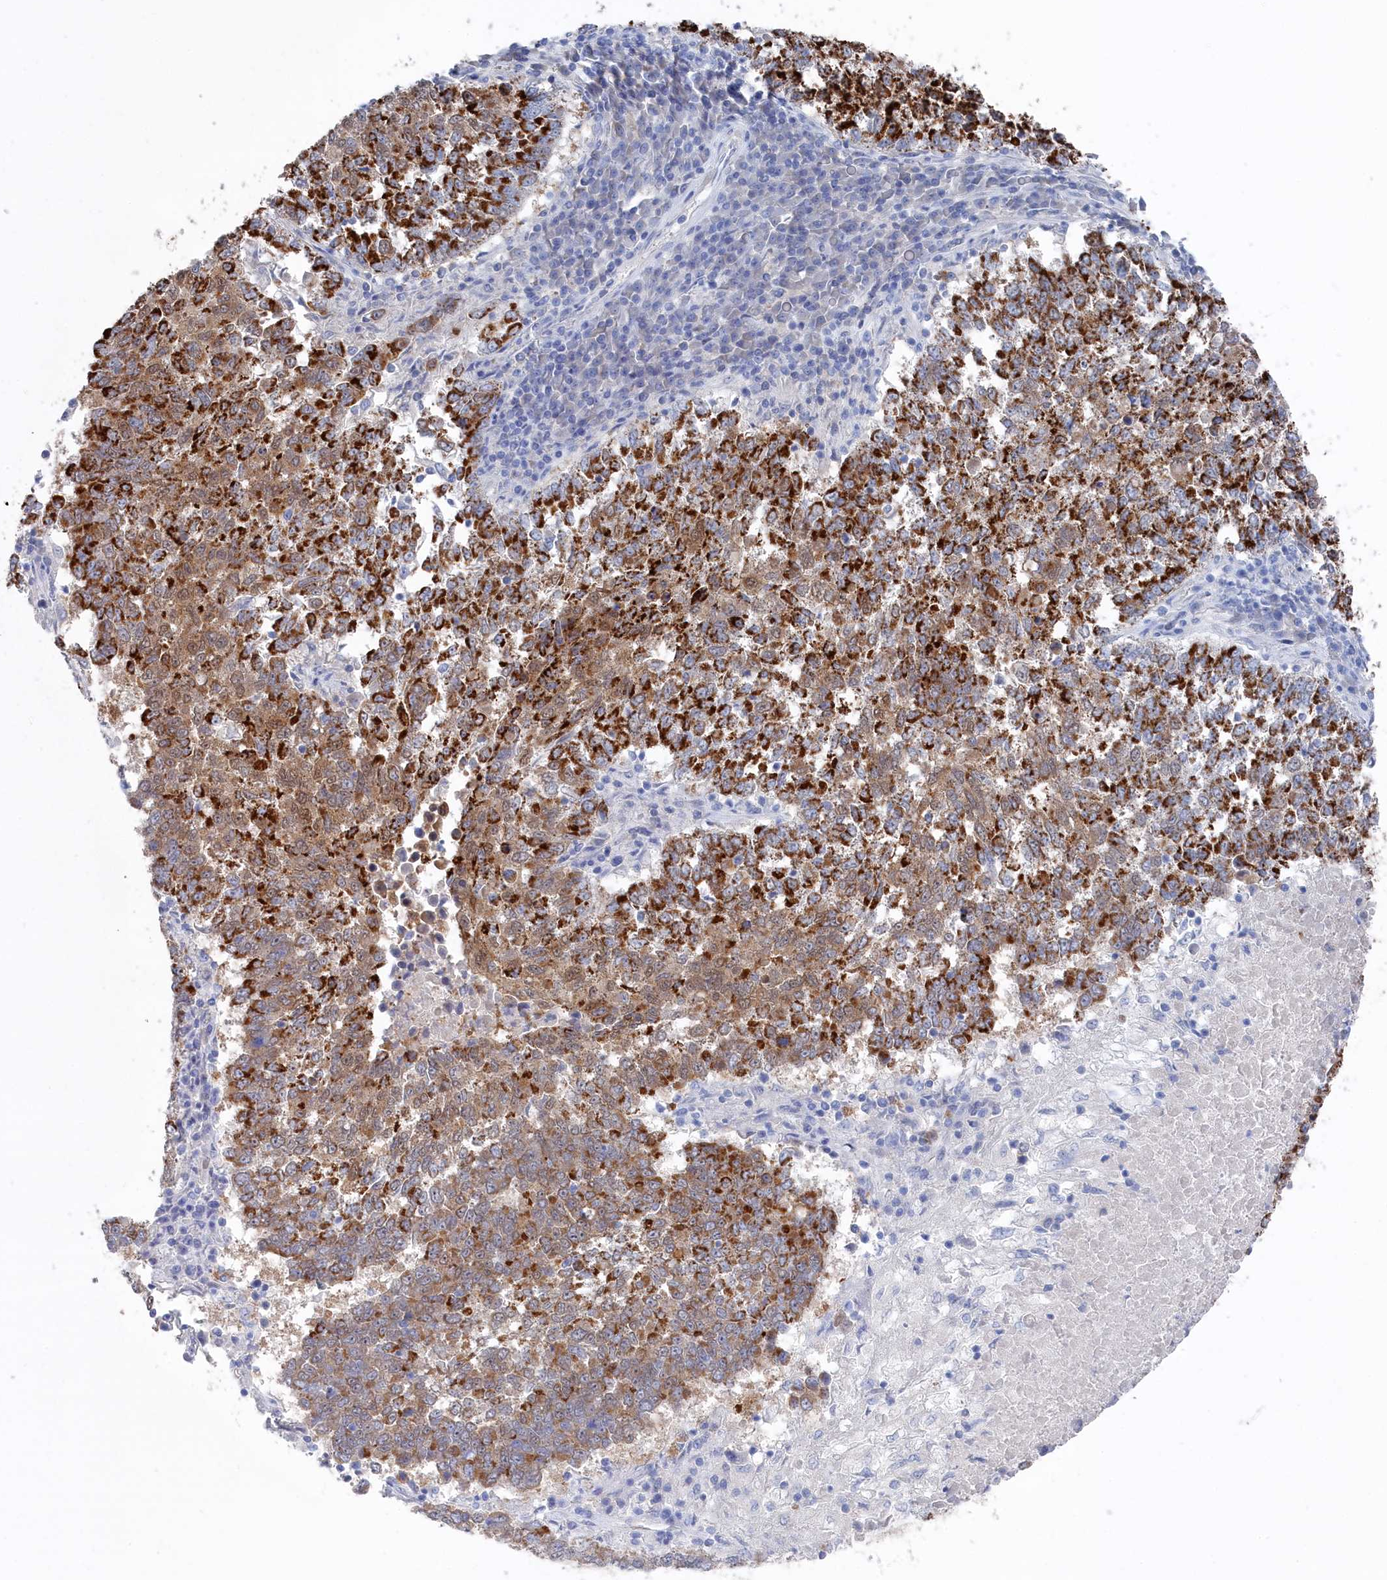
{"staining": {"intensity": "strong", "quantity": ">75%", "location": "cytoplasmic/membranous"}, "tissue": "lung cancer", "cell_type": "Tumor cells", "image_type": "cancer", "snomed": [{"axis": "morphology", "description": "Squamous cell carcinoma, NOS"}, {"axis": "topography", "description": "Lung"}], "caption": "Lung squamous cell carcinoma tissue reveals strong cytoplasmic/membranous positivity in about >75% of tumor cells, visualized by immunohistochemistry. (Brightfield microscopy of DAB IHC at high magnification).", "gene": "IRGQ", "patient": {"sex": "male", "age": 73}}